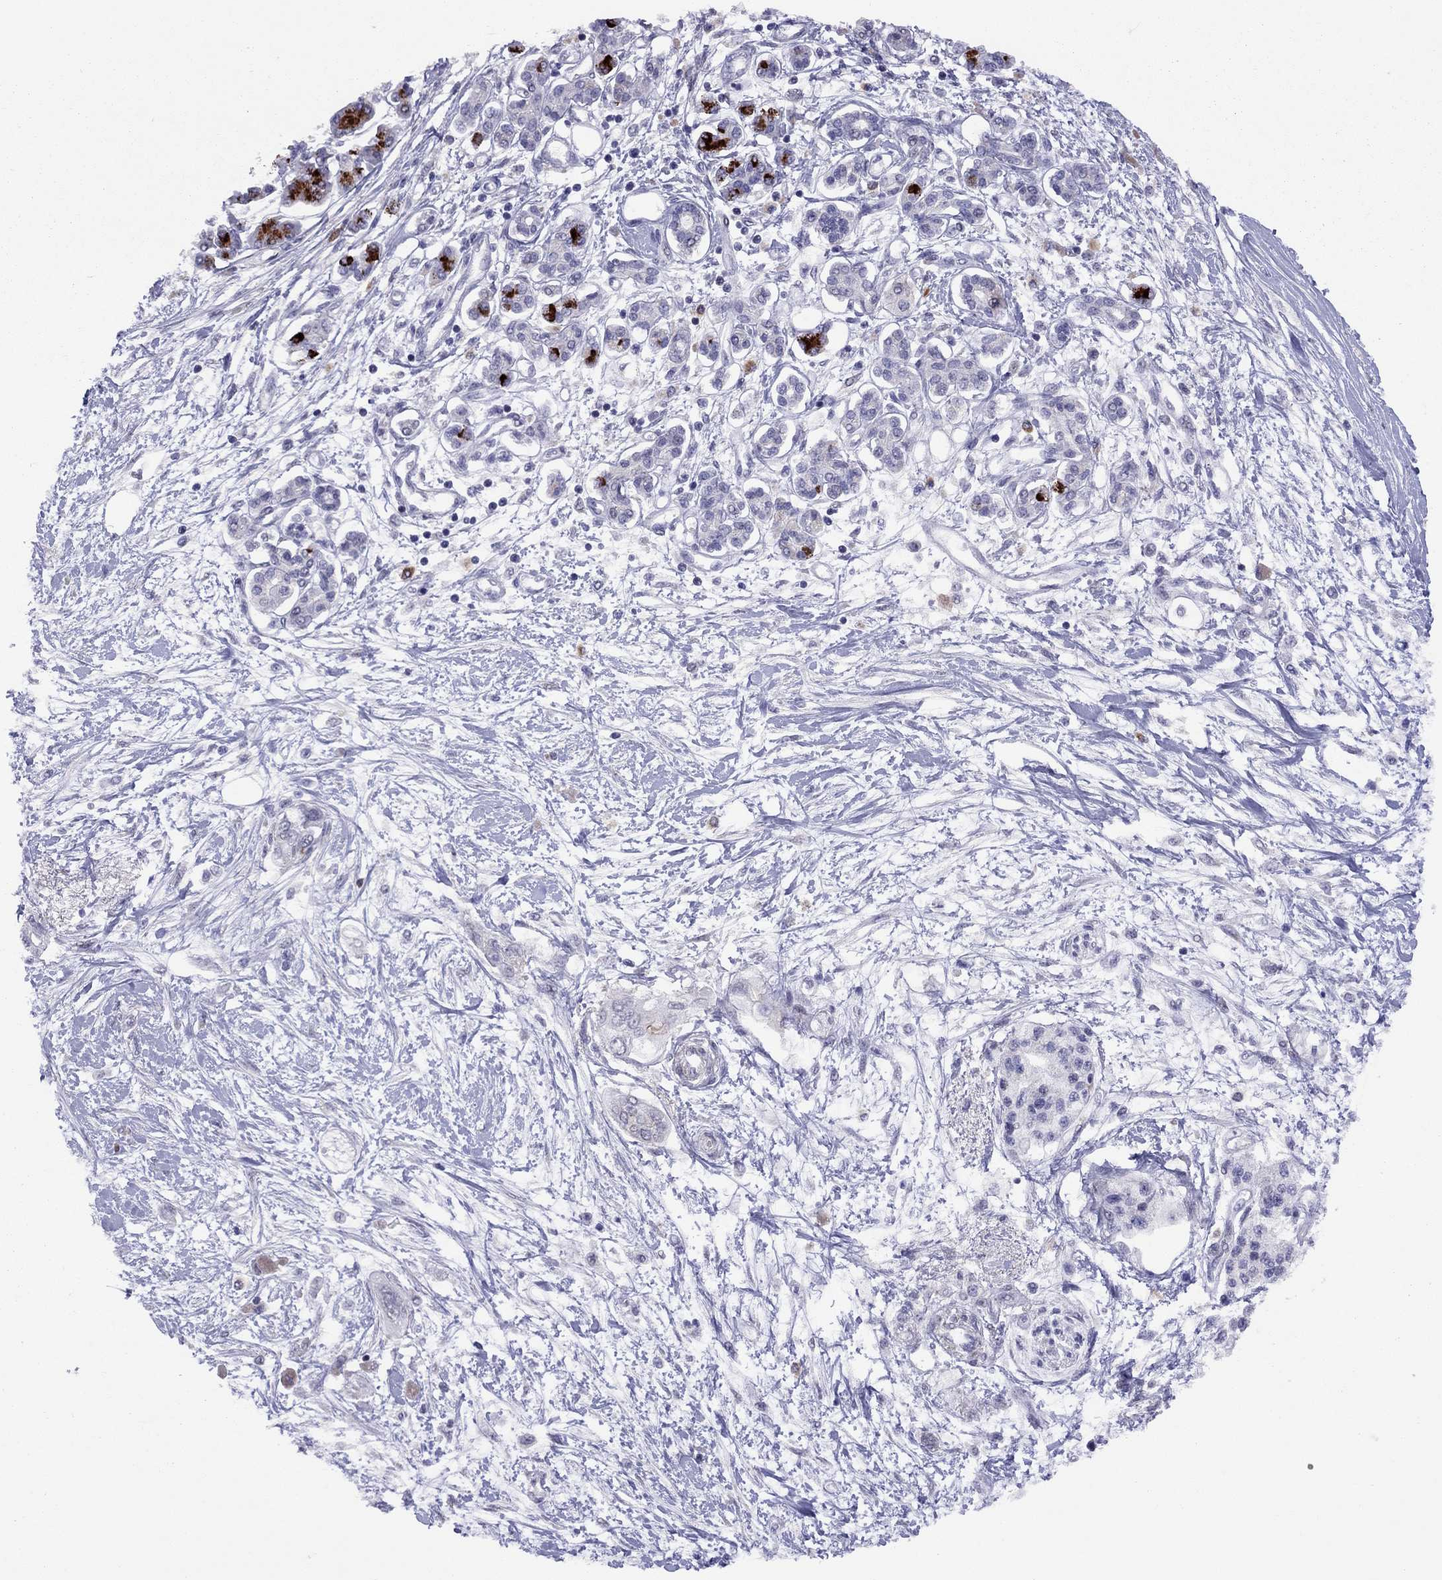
{"staining": {"intensity": "negative", "quantity": "none", "location": "none"}, "tissue": "pancreatic cancer", "cell_type": "Tumor cells", "image_type": "cancer", "snomed": [{"axis": "morphology", "description": "Adenocarcinoma, NOS"}, {"axis": "topography", "description": "Pancreas"}], "caption": "DAB immunohistochemical staining of pancreatic cancer (adenocarcinoma) exhibits no significant positivity in tumor cells.", "gene": "SYTL2", "patient": {"sex": "female", "age": 77}}